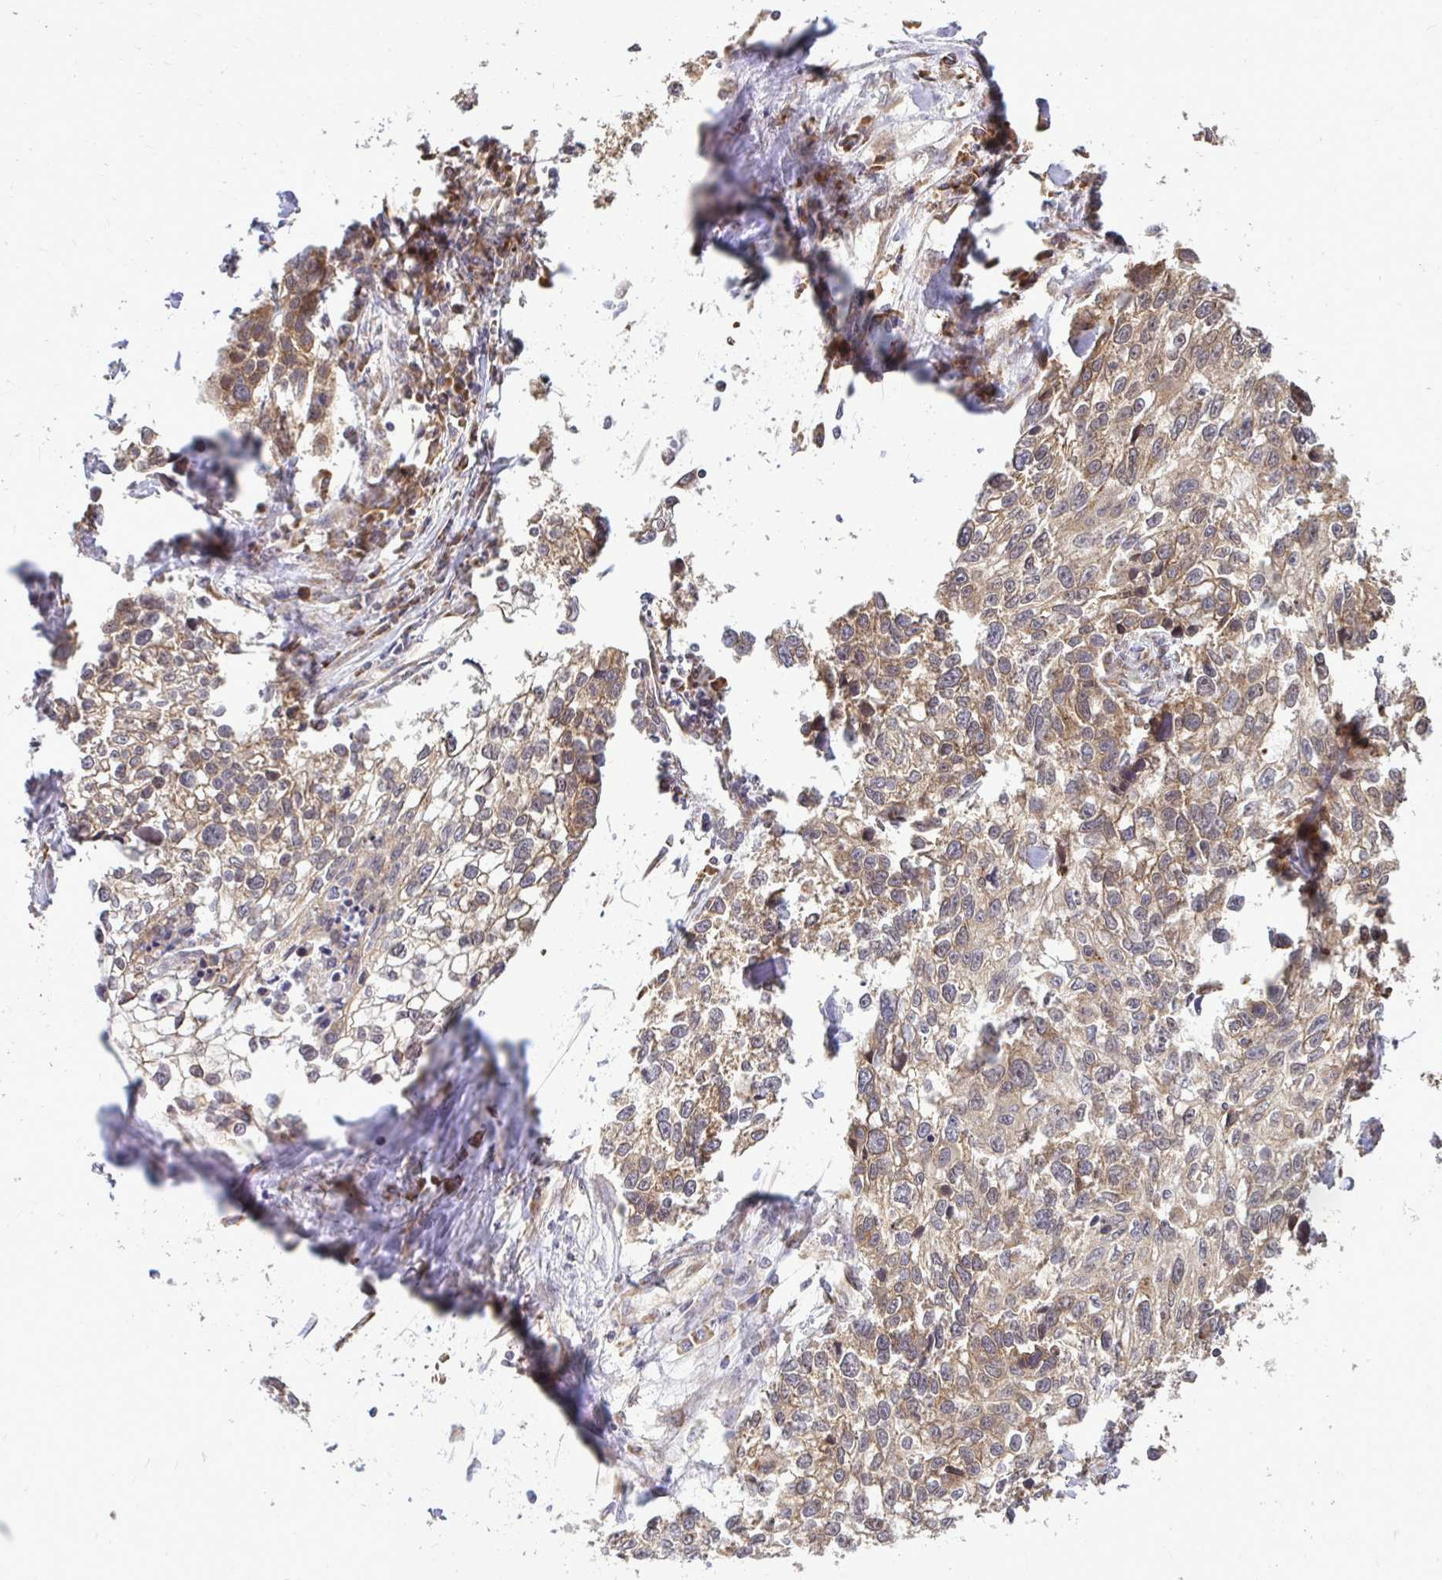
{"staining": {"intensity": "weak", "quantity": ">75%", "location": "cytoplasmic/membranous"}, "tissue": "lung cancer", "cell_type": "Tumor cells", "image_type": "cancer", "snomed": [{"axis": "morphology", "description": "Squamous cell carcinoma, NOS"}, {"axis": "topography", "description": "Lung"}], "caption": "A high-resolution photomicrograph shows immunohistochemistry staining of lung cancer (squamous cell carcinoma), which exhibits weak cytoplasmic/membranous staining in approximately >75% of tumor cells.", "gene": "FMR1", "patient": {"sex": "male", "age": 74}}